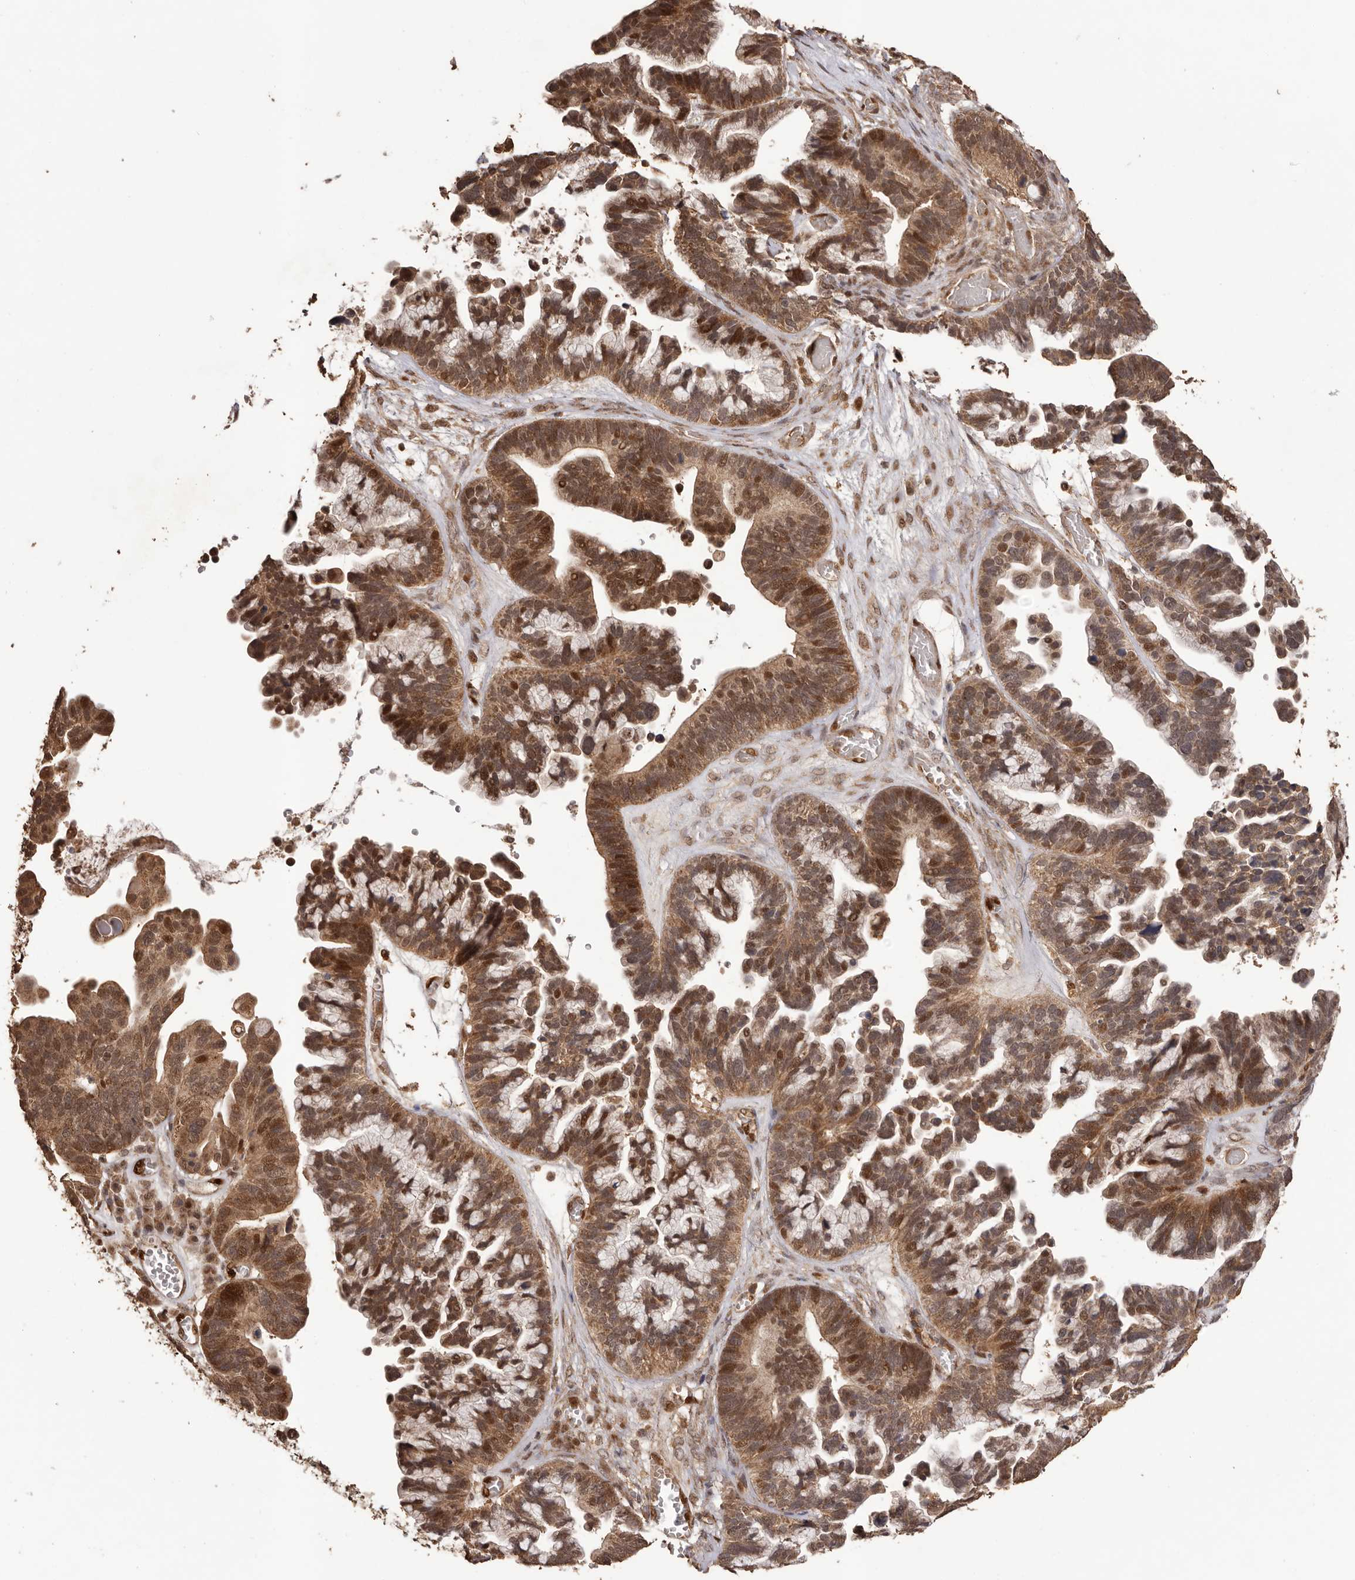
{"staining": {"intensity": "moderate", "quantity": ">75%", "location": "cytoplasmic/membranous,nuclear"}, "tissue": "ovarian cancer", "cell_type": "Tumor cells", "image_type": "cancer", "snomed": [{"axis": "morphology", "description": "Cystadenocarcinoma, serous, NOS"}, {"axis": "topography", "description": "Ovary"}], "caption": "An IHC histopathology image of tumor tissue is shown. Protein staining in brown shows moderate cytoplasmic/membranous and nuclear positivity in ovarian cancer within tumor cells.", "gene": "UBR2", "patient": {"sex": "female", "age": 56}}